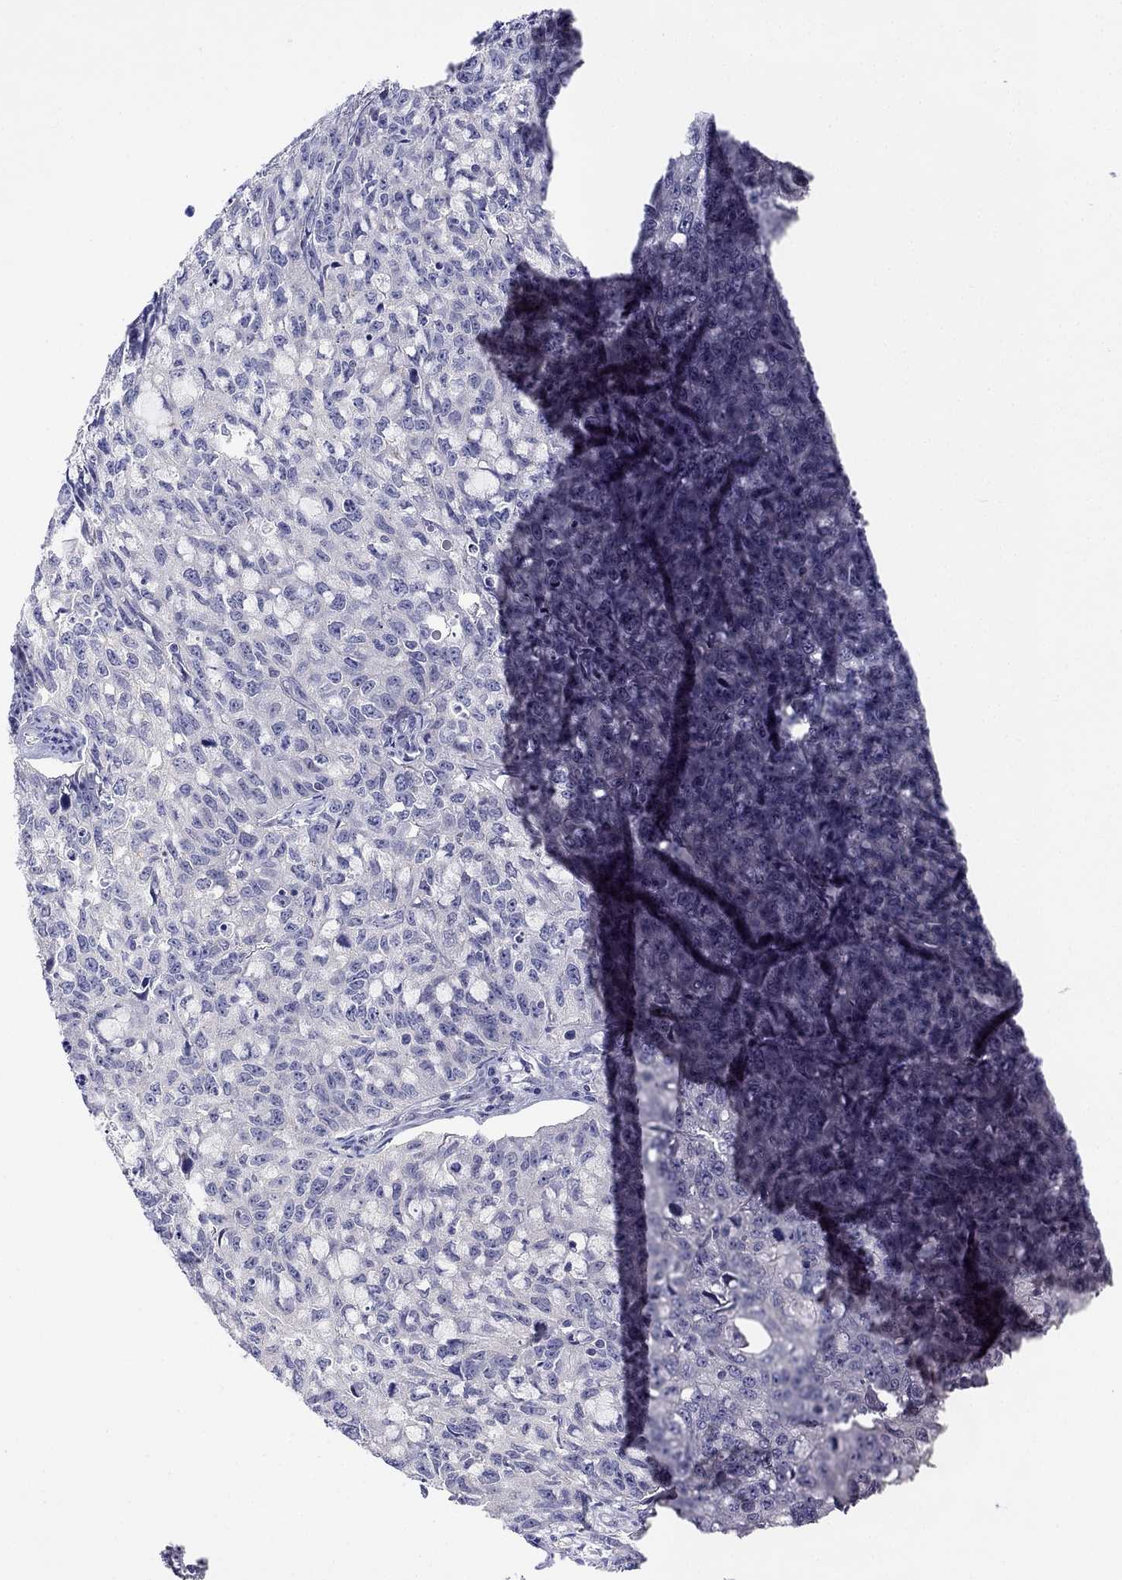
{"staining": {"intensity": "negative", "quantity": "none", "location": "none"}, "tissue": "cervical cancer", "cell_type": "Tumor cells", "image_type": "cancer", "snomed": [{"axis": "morphology", "description": "Squamous cell carcinoma, NOS"}, {"axis": "topography", "description": "Cervix"}], "caption": "Protein analysis of cervical squamous cell carcinoma demonstrates no significant staining in tumor cells.", "gene": "HSFX1", "patient": {"sex": "female", "age": 28}}